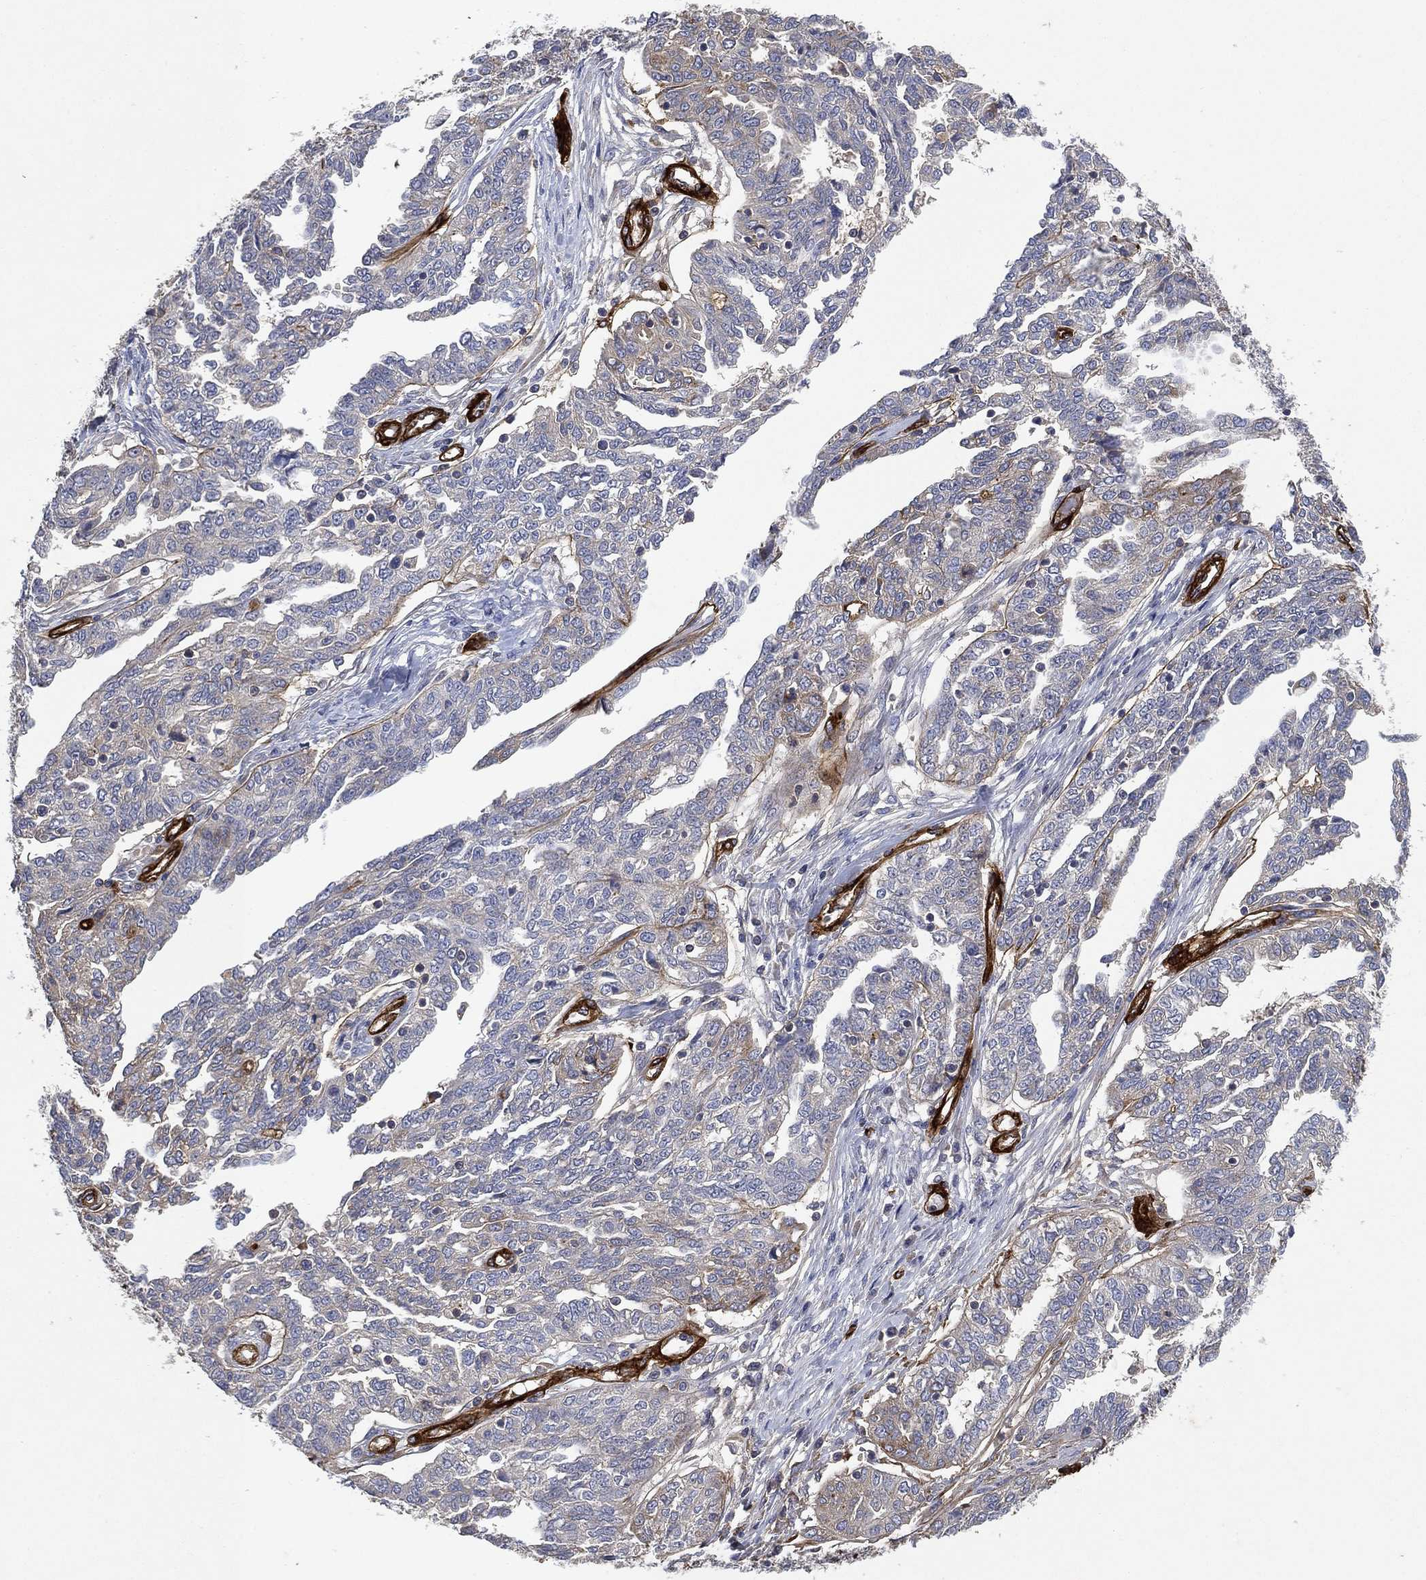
{"staining": {"intensity": "weak", "quantity": "<25%", "location": "cytoplasmic/membranous"}, "tissue": "ovarian cancer", "cell_type": "Tumor cells", "image_type": "cancer", "snomed": [{"axis": "morphology", "description": "Cystadenocarcinoma, serous, NOS"}, {"axis": "topography", "description": "Ovary"}], "caption": "An image of human ovarian cancer is negative for staining in tumor cells.", "gene": "COL4A2", "patient": {"sex": "female", "age": 67}}